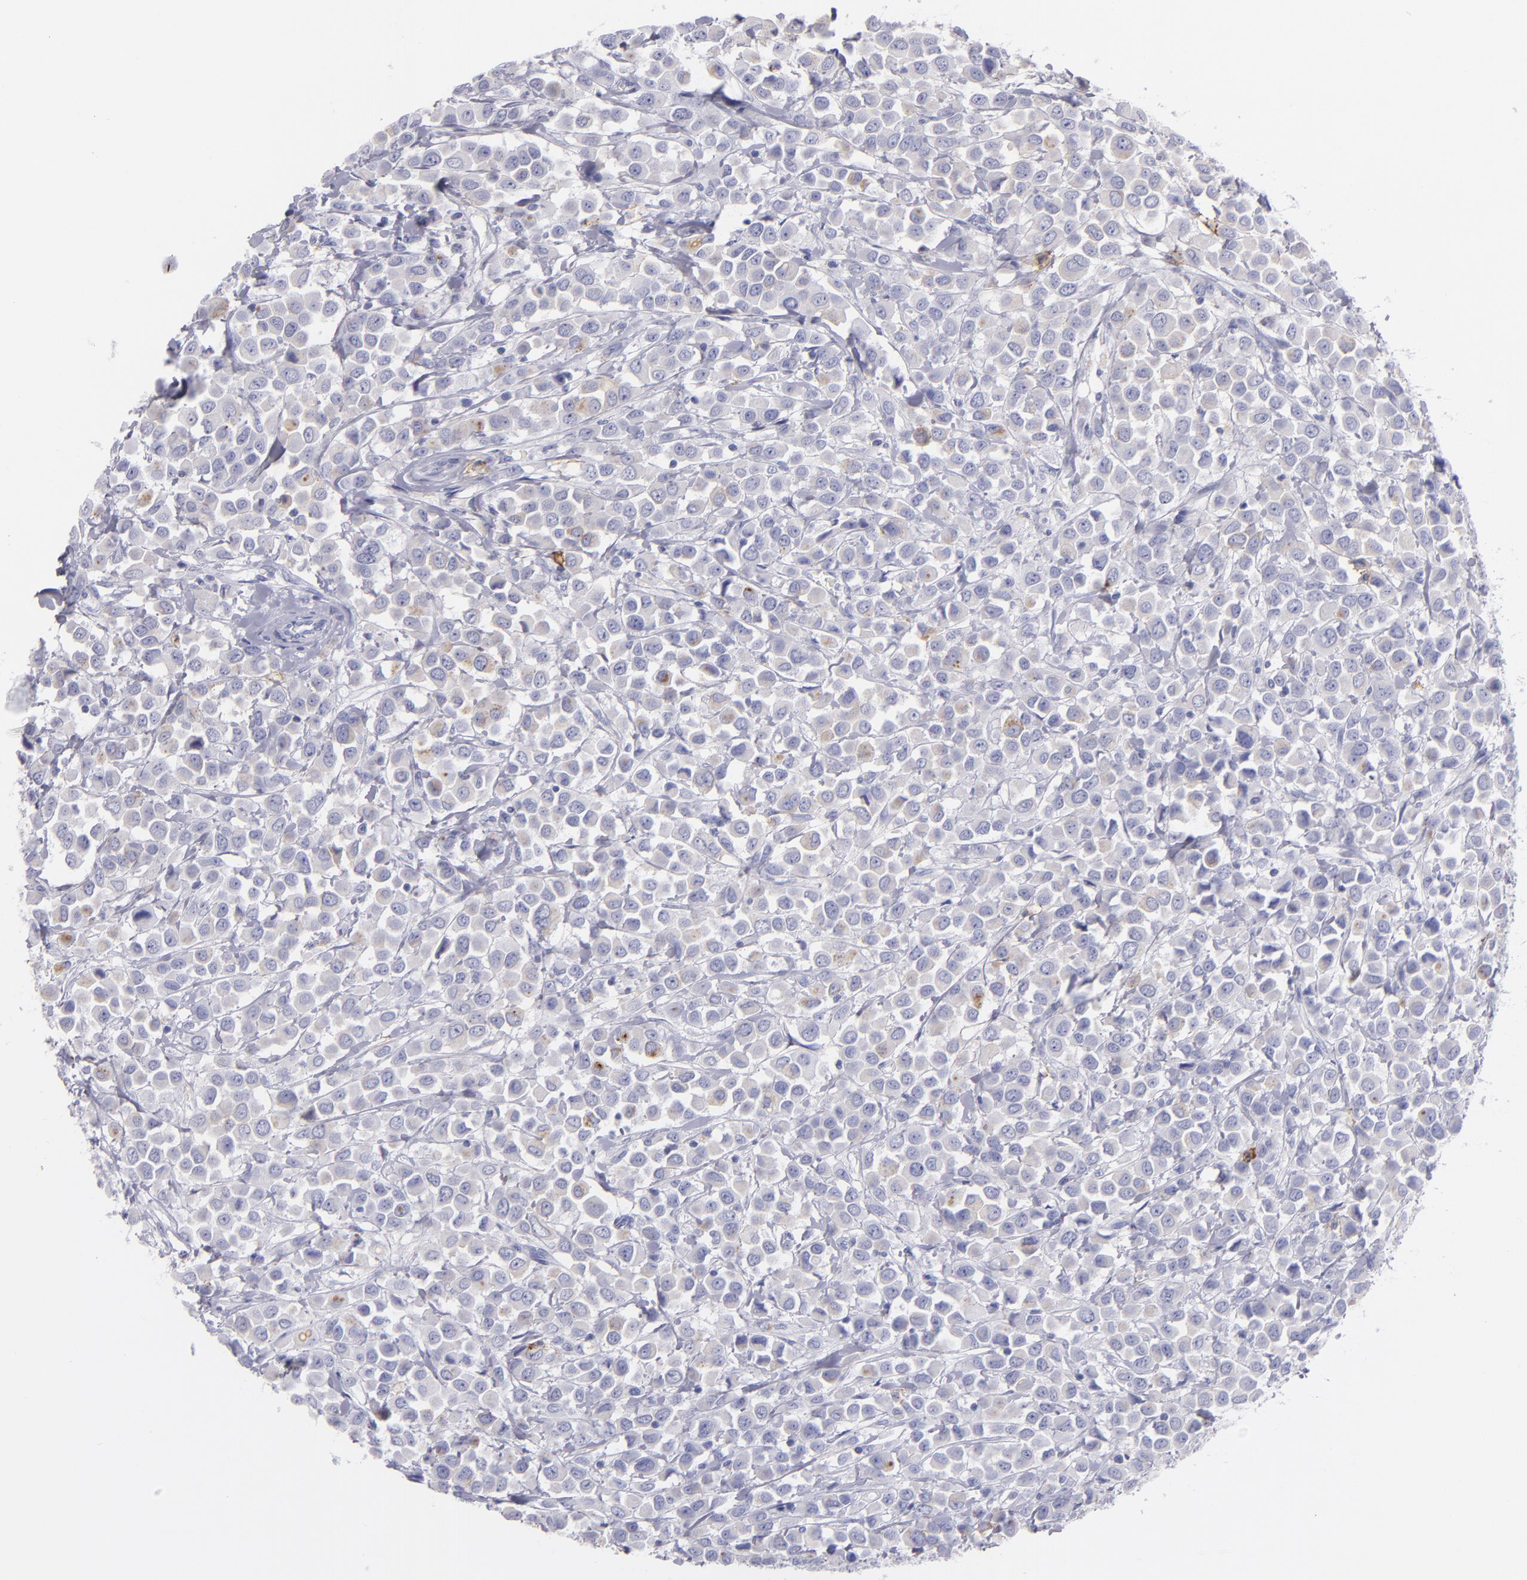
{"staining": {"intensity": "negative", "quantity": "none", "location": "none"}, "tissue": "breast cancer", "cell_type": "Tumor cells", "image_type": "cancer", "snomed": [{"axis": "morphology", "description": "Duct carcinoma"}, {"axis": "topography", "description": "Breast"}], "caption": "This is an IHC micrograph of human breast cancer. There is no expression in tumor cells.", "gene": "CD82", "patient": {"sex": "female", "age": 61}}